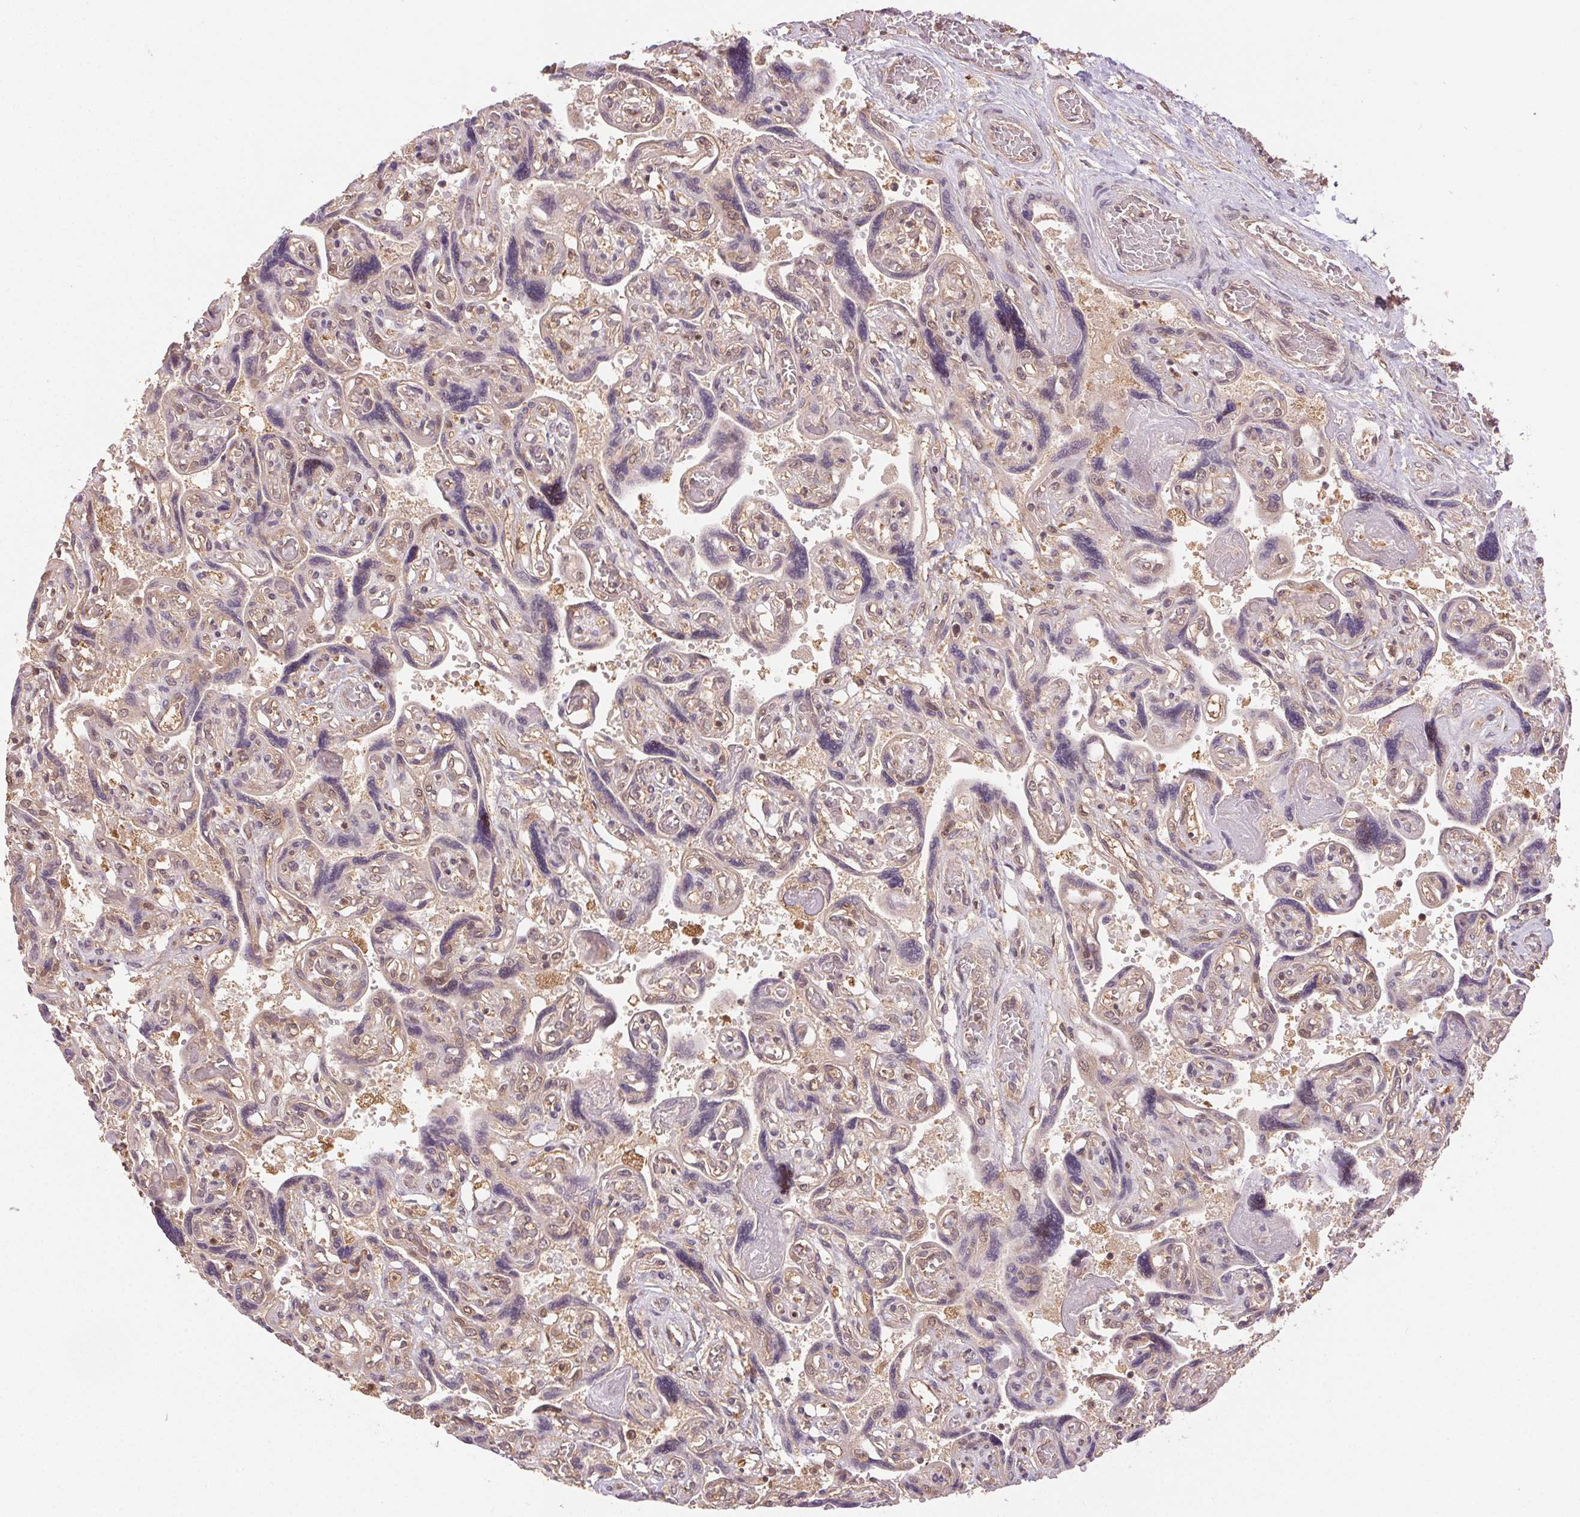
{"staining": {"intensity": "weak", "quantity": "25%-75%", "location": "cytoplasmic/membranous"}, "tissue": "placenta", "cell_type": "Decidual cells", "image_type": "normal", "snomed": [{"axis": "morphology", "description": "Normal tissue, NOS"}, {"axis": "topography", "description": "Placenta"}], "caption": "An image of placenta stained for a protein displays weak cytoplasmic/membranous brown staining in decidual cells.", "gene": "GDI1", "patient": {"sex": "female", "age": 32}}